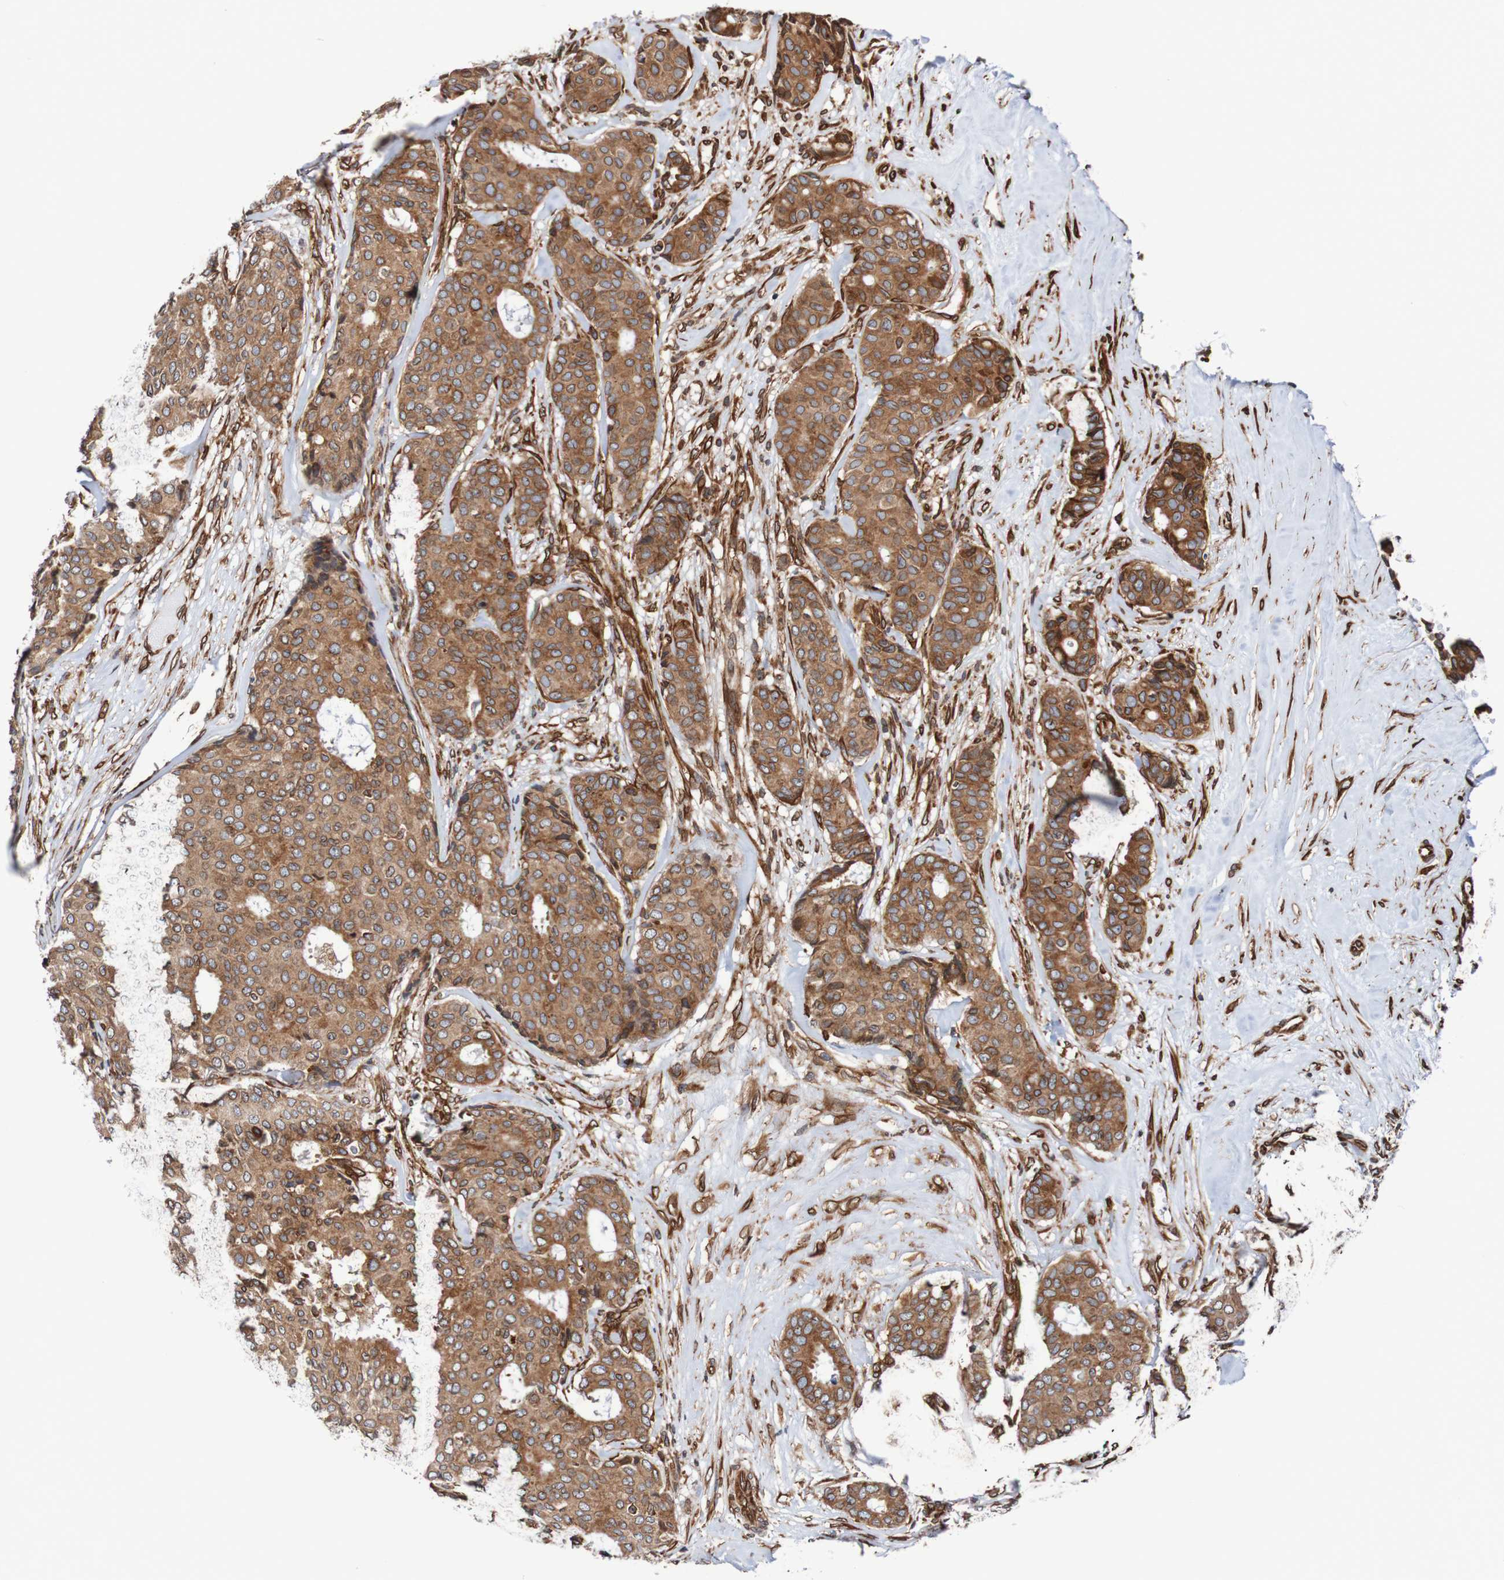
{"staining": {"intensity": "moderate", "quantity": ">75%", "location": "cytoplasmic/membranous"}, "tissue": "breast cancer", "cell_type": "Tumor cells", "image_type": "cancer", "snomed": [{"axis": "morphology", "description": "Duct carcinoma"}, {"axis": "topography", "description": "Breast"}], "caption": "A histopathology image showing moderate cytoplasmic/membranous expression in approximately >75% of tumor cells in breast cancer, as visualized by brown immunohistochemical staining.", "gene": "TMEM109", "patient": {"sex": "female", "age": 75}}